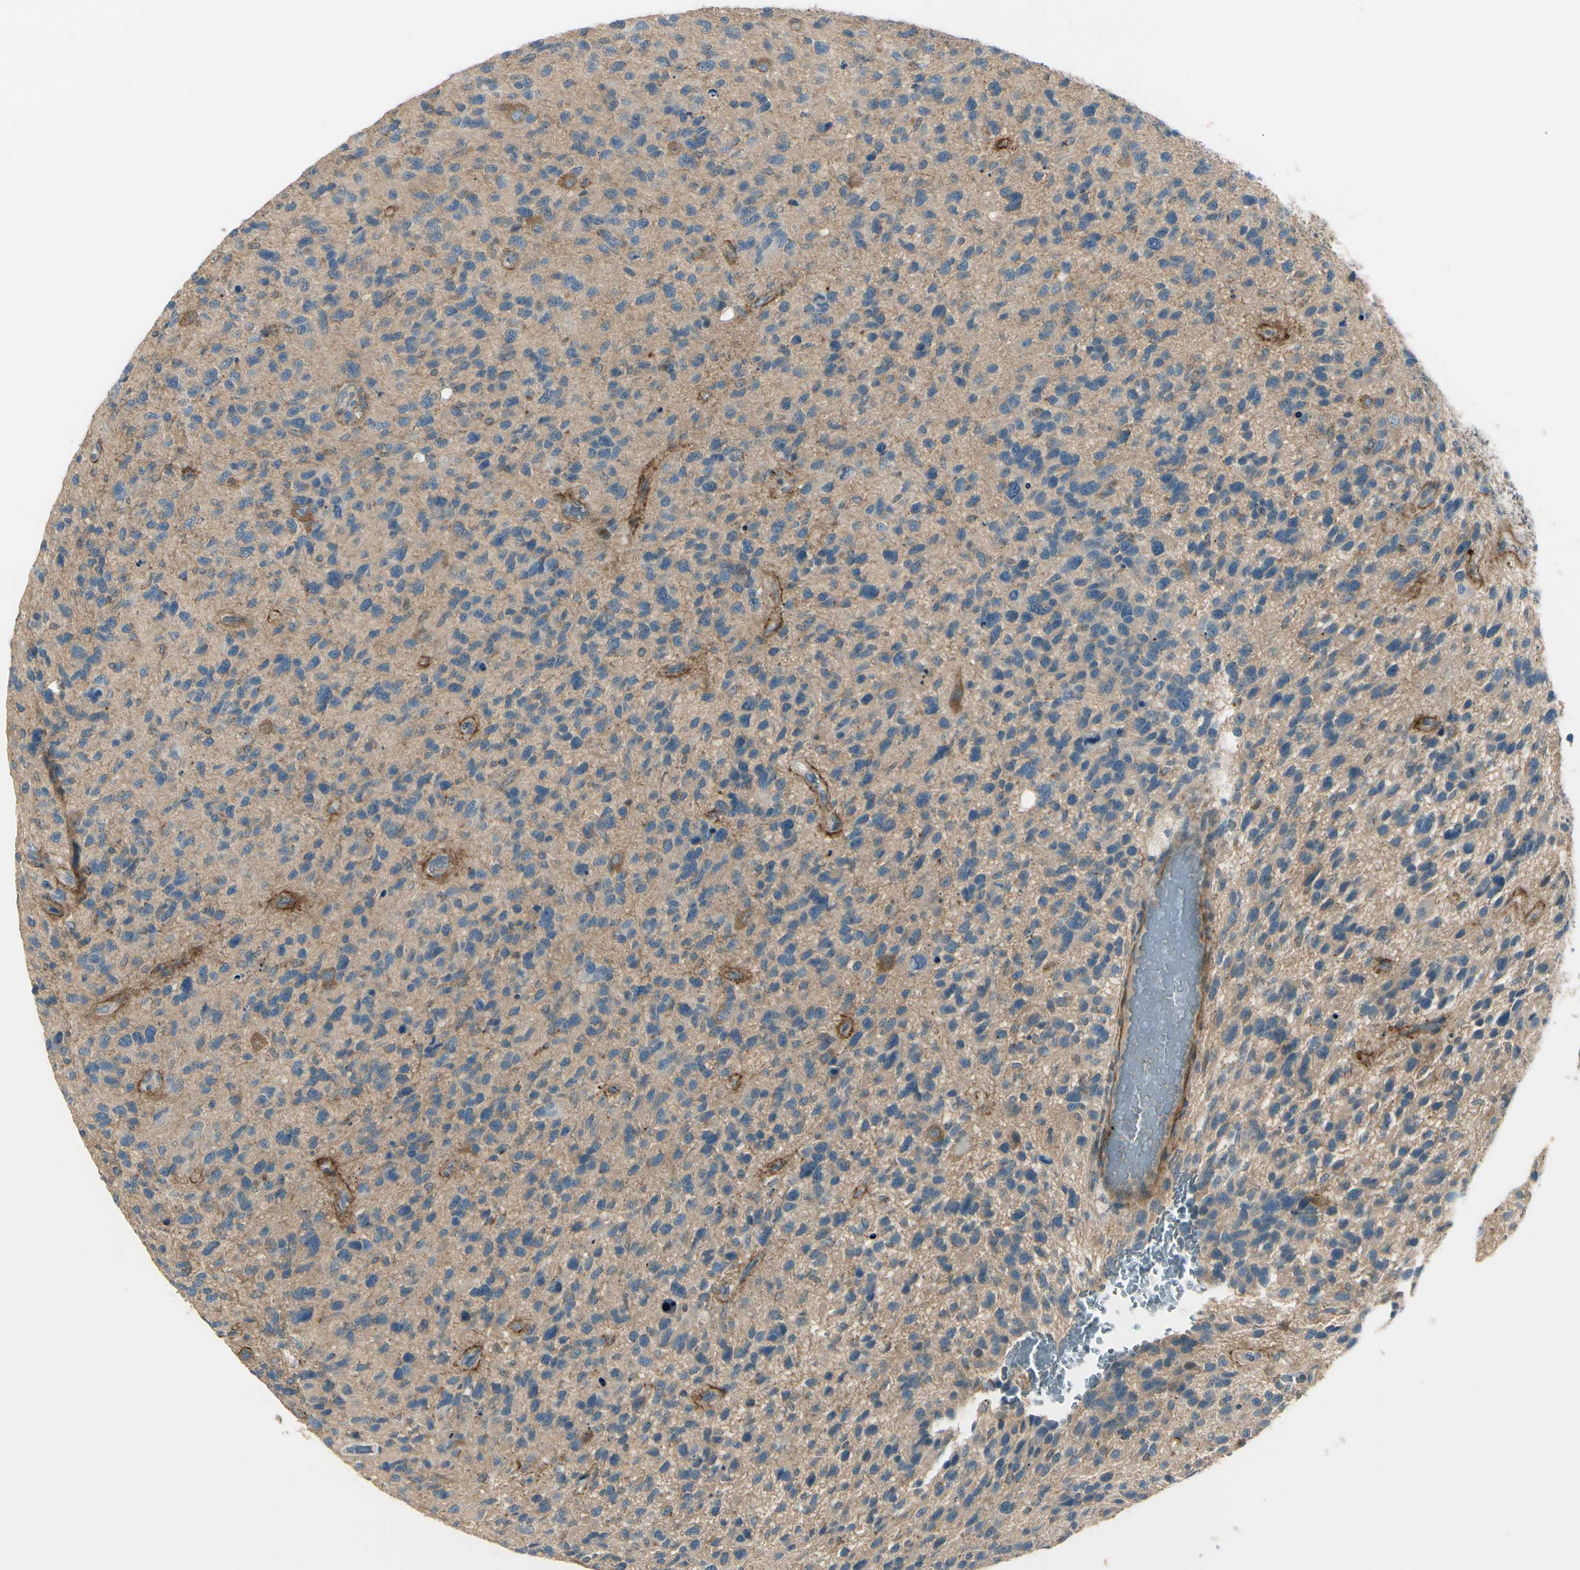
{"staining": {"intensity": "weak", "quantity": ">75%", "location": "cytoplasmic/membranous"}, "tissue": "glioma", "cell_type": "Tumor cells", "image_type": "cancer", "snomed": [{"axis": "morphology", "description": "Glioma, malignant, High grade"}, {"axis": "topography", "description": "Brain"}], "caption": "Immunohistochemical staining of human glioma reveals low levels of weak cytoplasmic/membranous protein staining in approximately >75% of tumor cells.", "gene": "PPP3CB", "patient": {"sex": "female", "age": 58}}